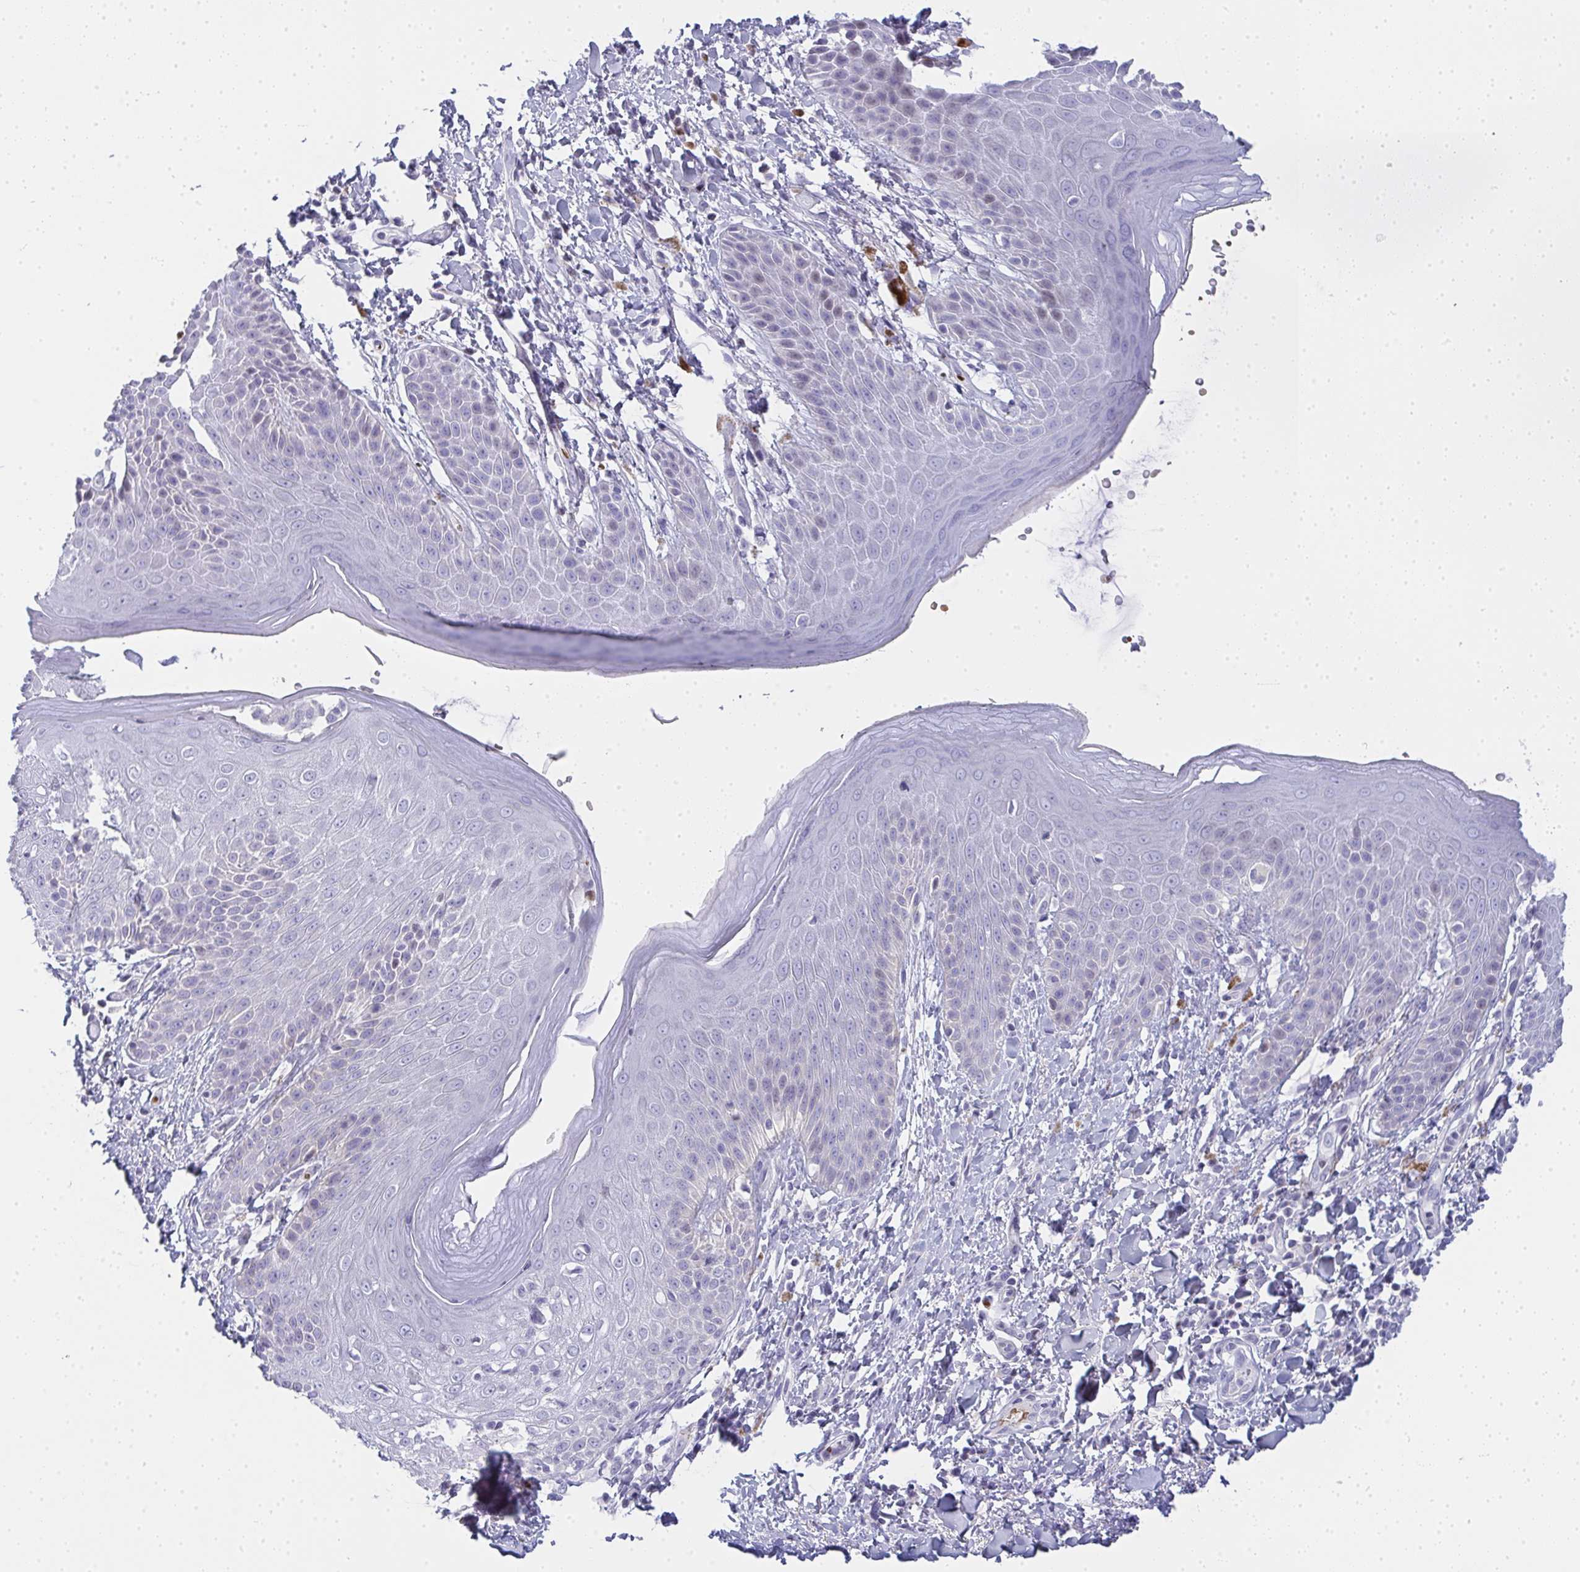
{"staining": {"intensity": "negative", "quantity": "none", "location": "none"}, "tissue": "skin", "cell_type": "Epidermal cells", "image_type": "normal", "snomed": [{"axis": "morphology", "description": "Normal tissue, NOS"}, {"axis": "topography", "description": "Anal"}, {"axis": "topography", "description": "Peripheral nerve tissue"}], "caption": "This is a histopathology image of IHC staining of benign skin, which shows no expression in epidermal cells.", "gene": "ZNF182", "patient": {"sex": "male", "age": 51}}